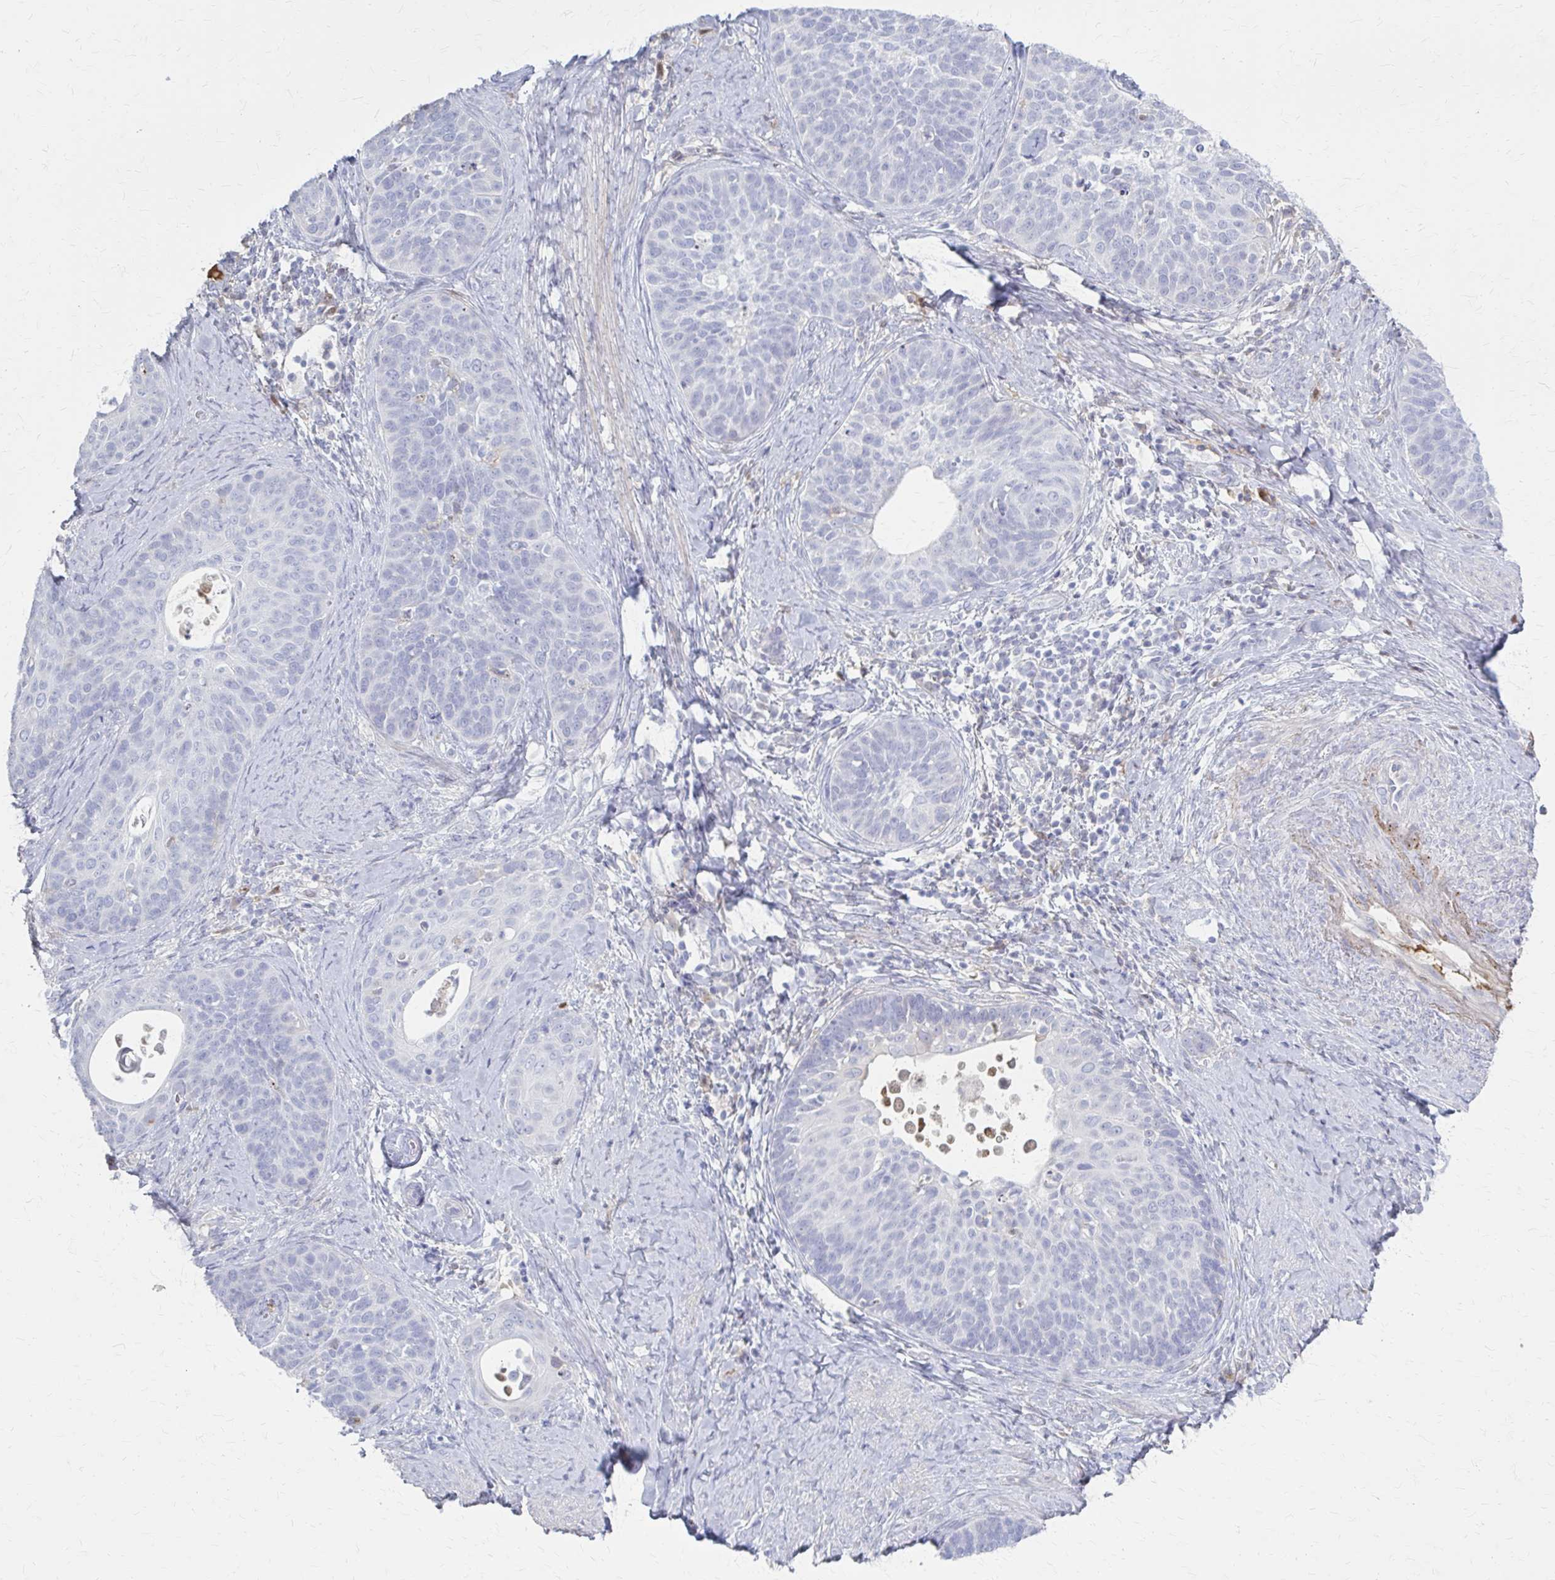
{"staining": {"intensity": "negative", "quantity": "none", "location": "none"}, "tissue": "cervical cancer", "cell_type": "Tumor cells", "image_type": "cancer", "snomed": [{"axis": "morphology", "description": "Squamous cell carcinoma, NOS"}, {"axis": "topography", "description": "Cervix"}], "caption": "An immunohistochemistry (IHC) photomicrograph of cervical cancer (squamous cell carcinoma) is shown. There is no staining in tumor cells of cervical cancer (squamous cell carcinoma).", "gene": "SERPIND1", "patient": {"sex": "female", "age": 69}}